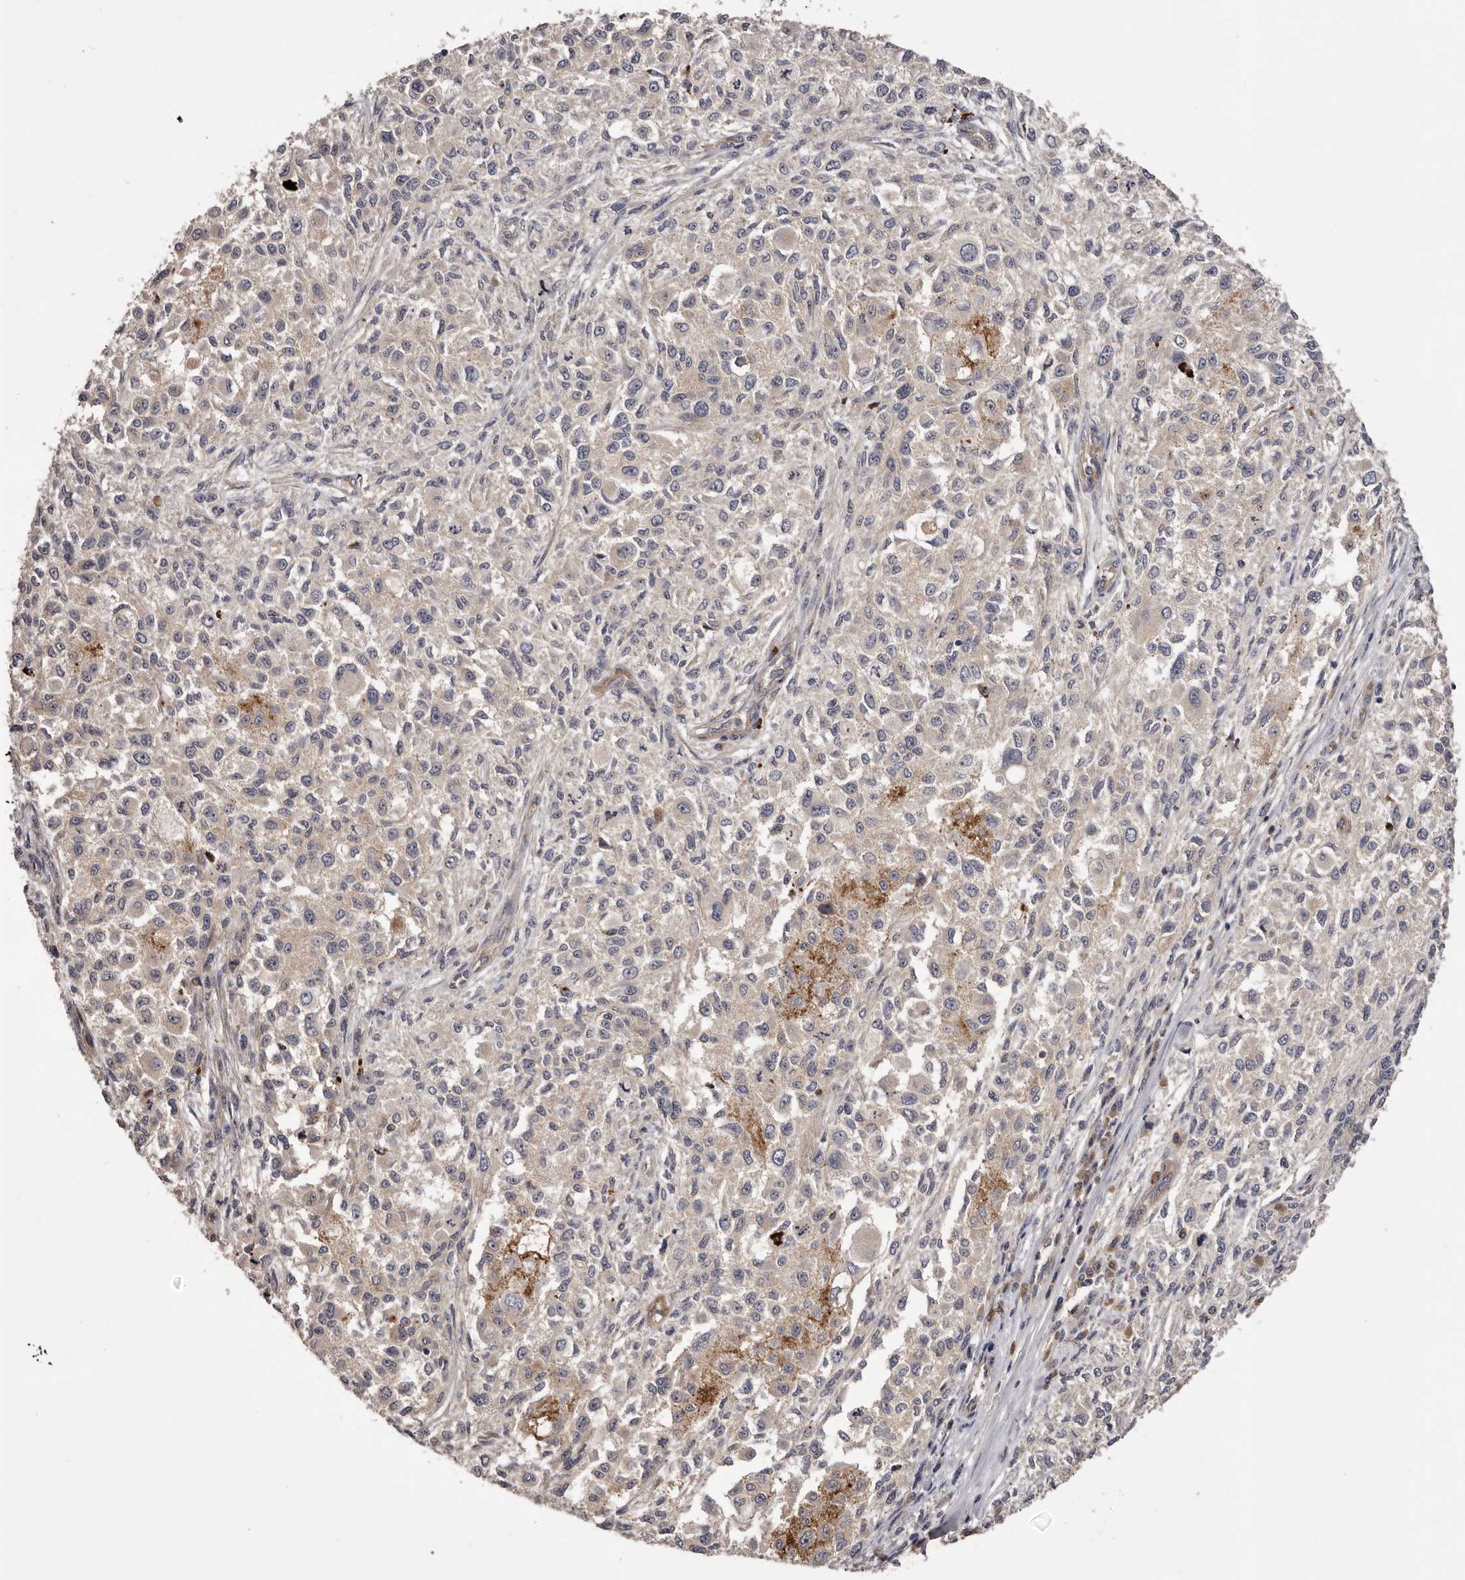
{"staining": {"intensity": "negative", "quantity": "none", "location": "none"}, "tissue": "melanoma", "cell_type": "Tumor cells", "image_type": "cancer", "snomed": [{"axis": "morphology", "description": "Necrosis, NOS"}, {"axis": "morphology", "description": "Malignant melanoma, NOS"}, {"axis": "topography", "description": "Skin"}], "caption": "Immunohistochemistry image of human malignant melanoma stained for a protein (brown), which shows no expression in tumor cells.", "gene": "LTV1", "patient": {"sex": "female", "age": 87}}